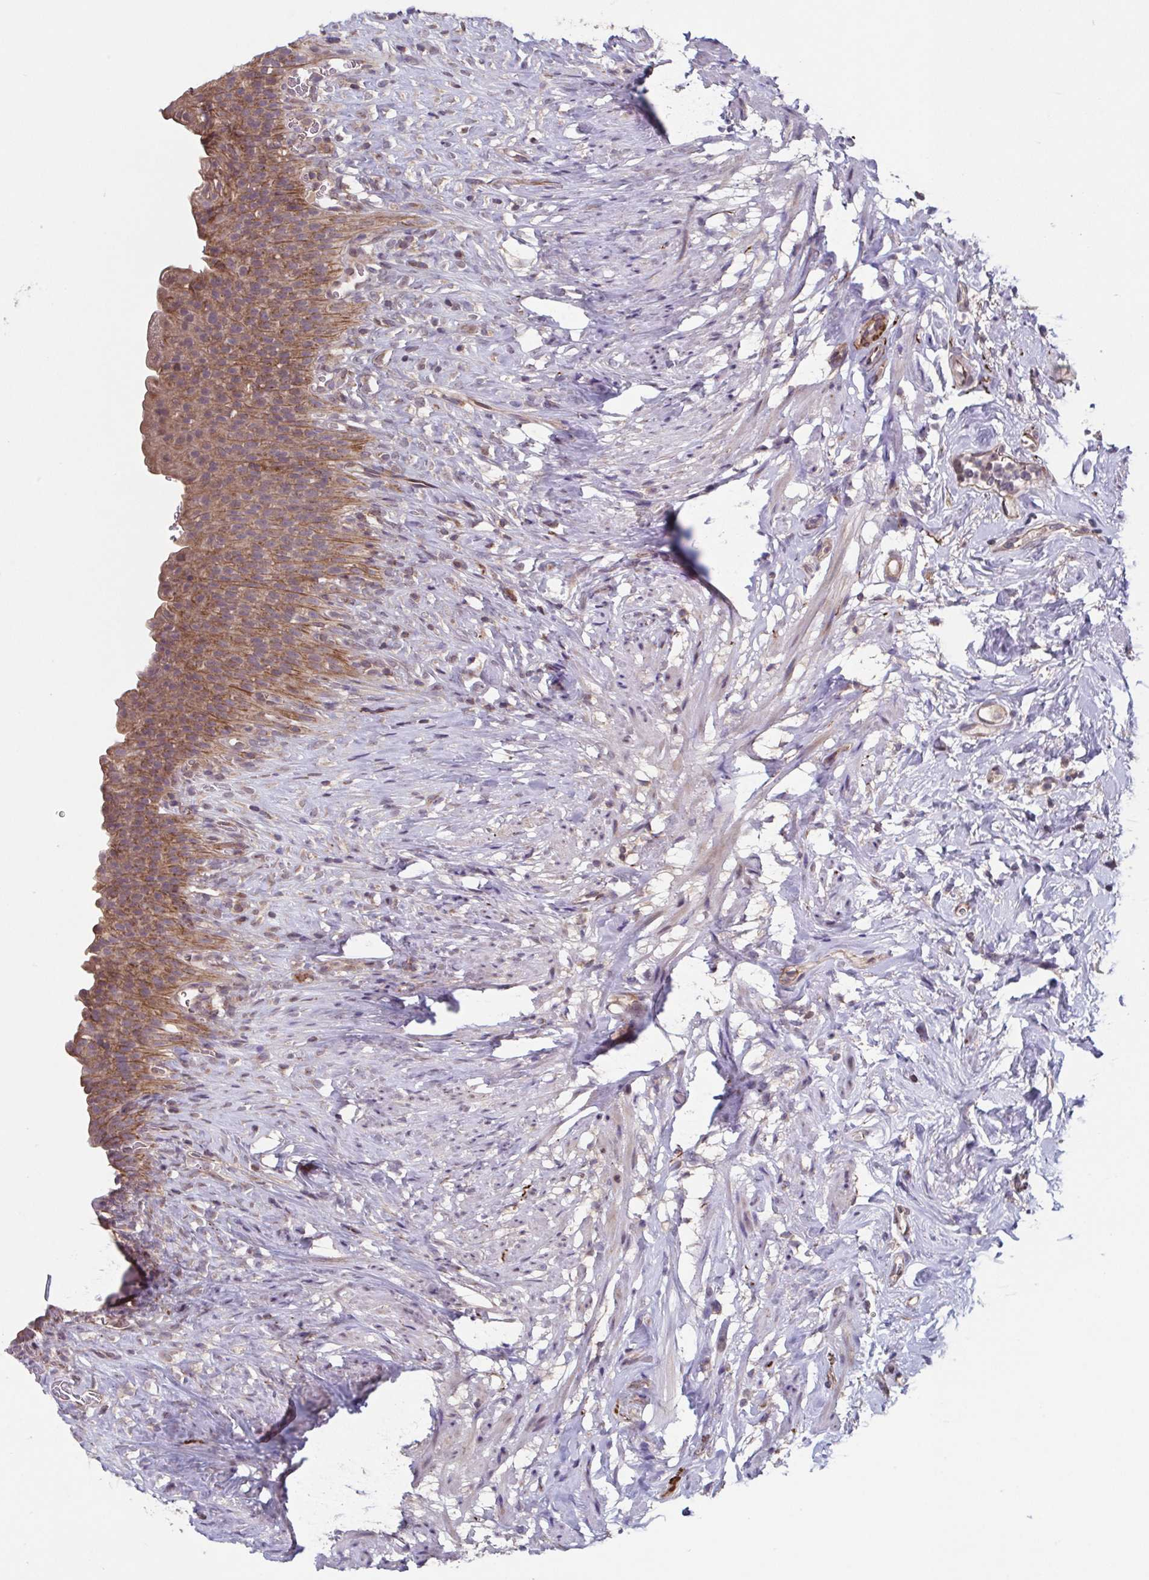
{"staining": {"intensity": "moderate", "quantity": ">75%", "location": "cytoplasmic/membranous"}, "tissue": "urinary bladder", "cell_type": "Urothelial cells", "image_type": "normal", "snomed": [{"axis": "morphology", "description": "Normal tissue, NOS"}, {"axis": "topography", "description": "Urinary bladder"}, {"axis": "topography", "description": "Prostate"}], "caption": "Immunohistochemical staining of unremarkable urinary bladder shows medium levels of moderate cytoplasmic/membranous positivity in about >75% of urothelial cells.", "gene": "TTC19", "patient": {"sex": "male", "age": 76}}